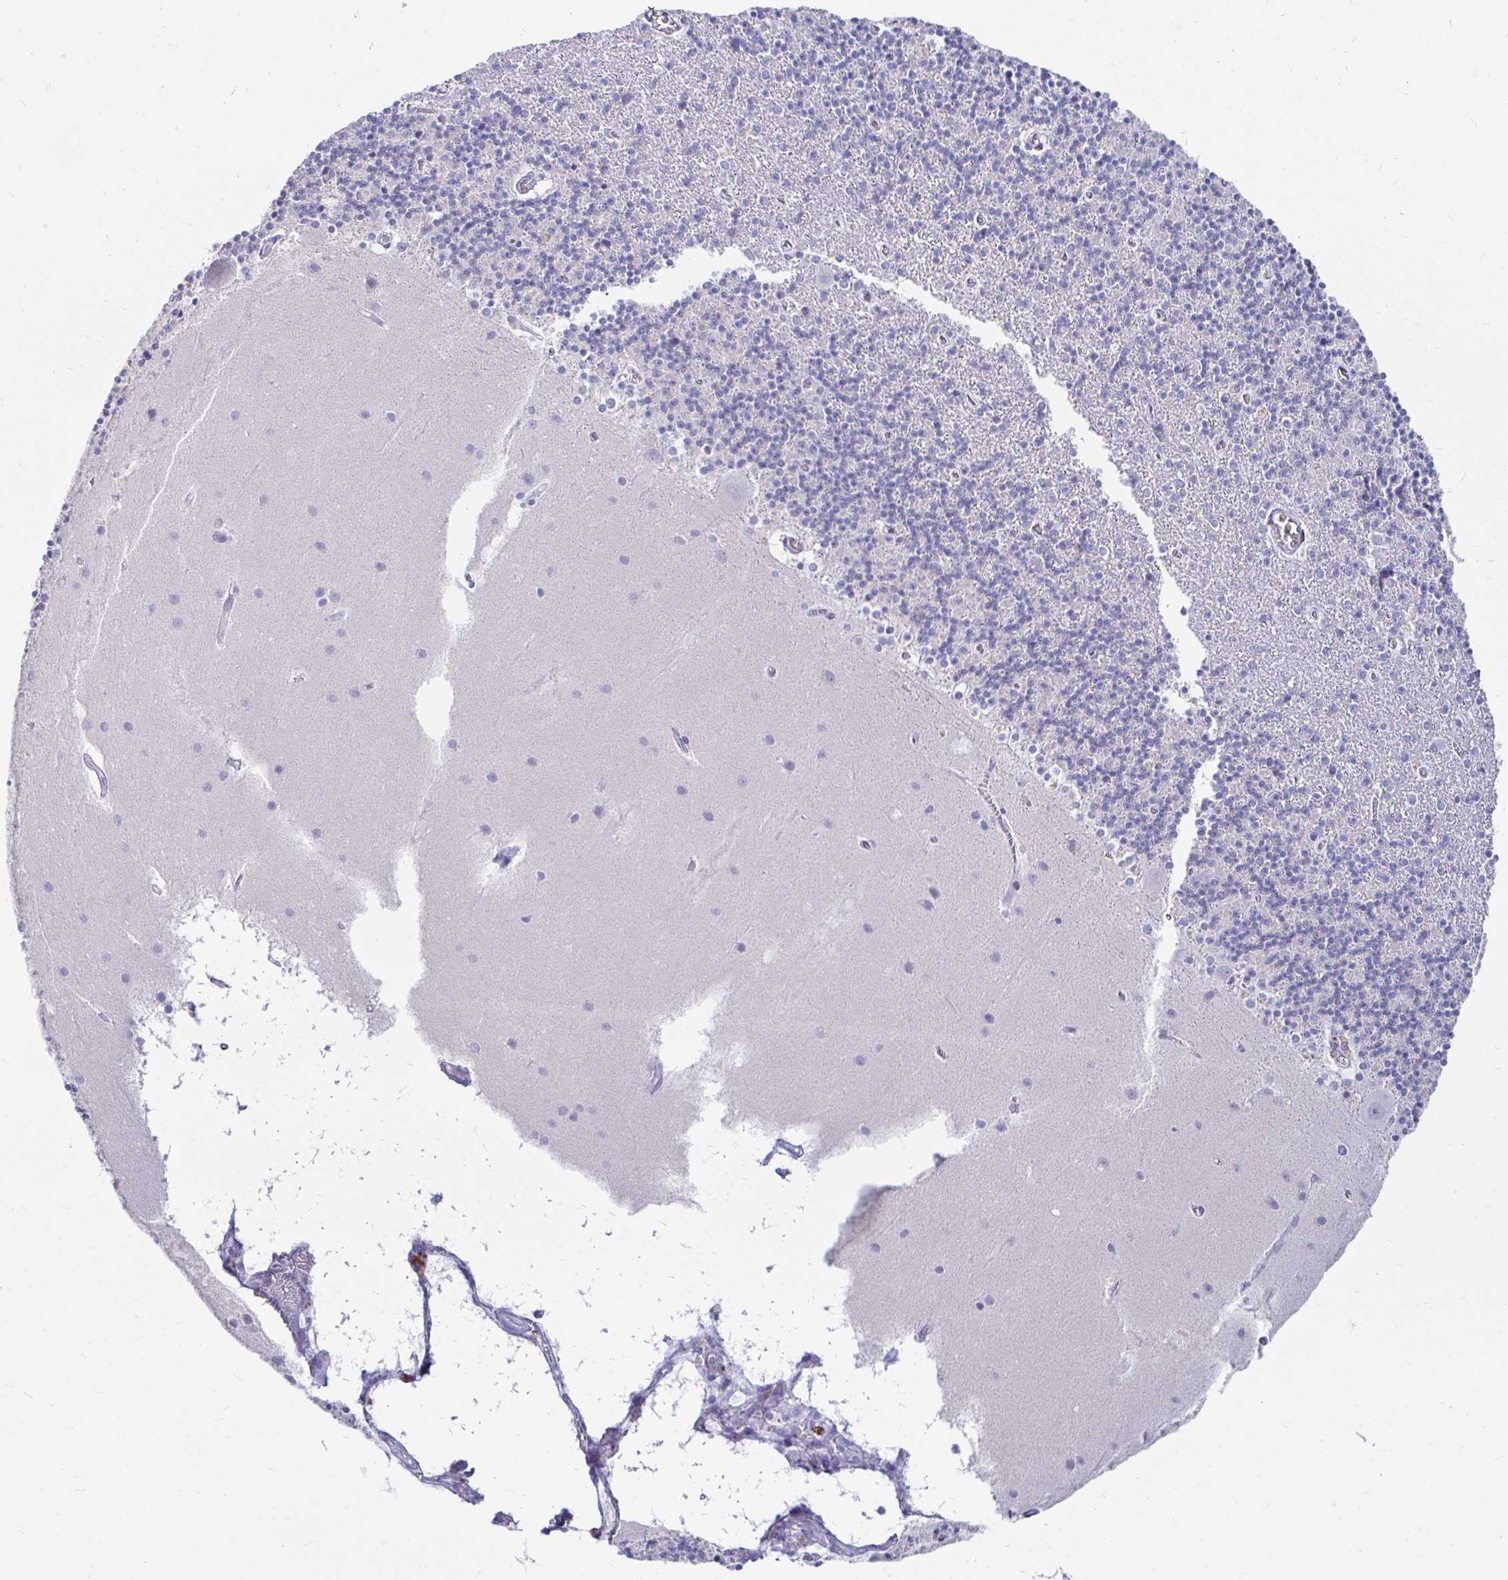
{"staining": {"intensity": "negative", "quantity": "none", "location": "none"}, "tissue": "cerebellum", "cell_type": "Cells in granular layer", "image_type": "normal", "snomed": [{"axis": "morphology", "description": "Normal tissue, NOS"}, {"axis": "topography", "description": "Cerebellum"}], "caption": "Immunohistochemistry of normal cerebellum demonstrates no expression in cells in granular layer.", "gene": "PEG10", "patient": {"sex": "male", "age": 70}}